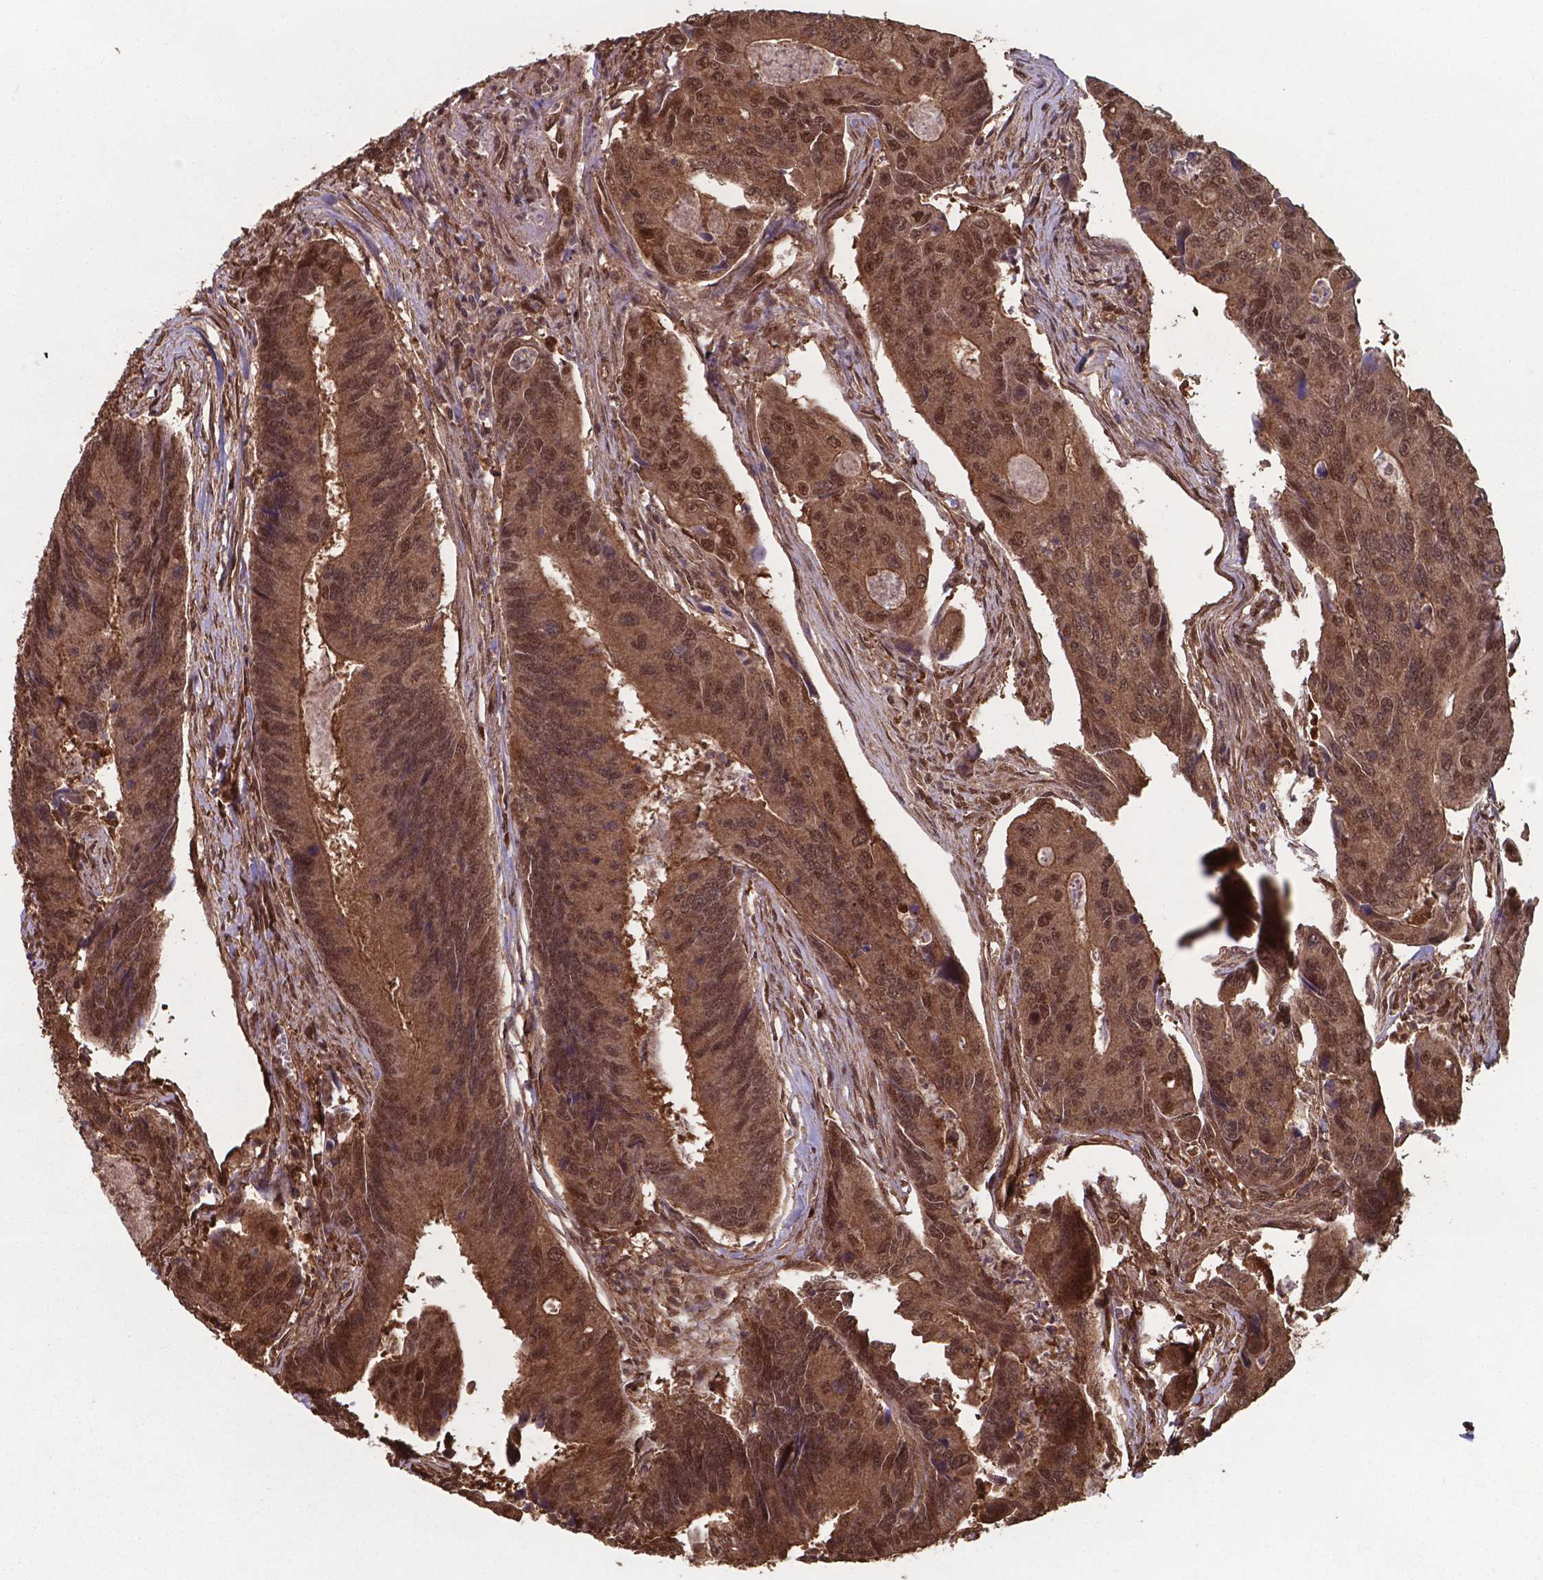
{"staining": {"intensity": "moderate", "quantity": ">75%", "location": "cytoplasmic/membranous,nuclear"}, "tissue": "colorectal cancer", "cell_type": "Tumor cells", "image_type": "cancer", "snomed": [{"axis": "morphology", "description": "Adenocarcinoma, NOS"}, {"axis": "topography", "description": "Colon"}], "caption": "Immunohistochemistry (IHC) histopathology image of neoplastic tissue: human adenocarcinoma (colorectal) stained using immunohistochemistry (IHC) shows medium levels of moderate protein expression localized specifically in the cytoplasmic/membranous and nuclear of tumor cells, appearing as a cytoplasmic/membranous and nuclear brown color.", "gene": "CHP2", "patient": {"sex": "female", "age": 67}}